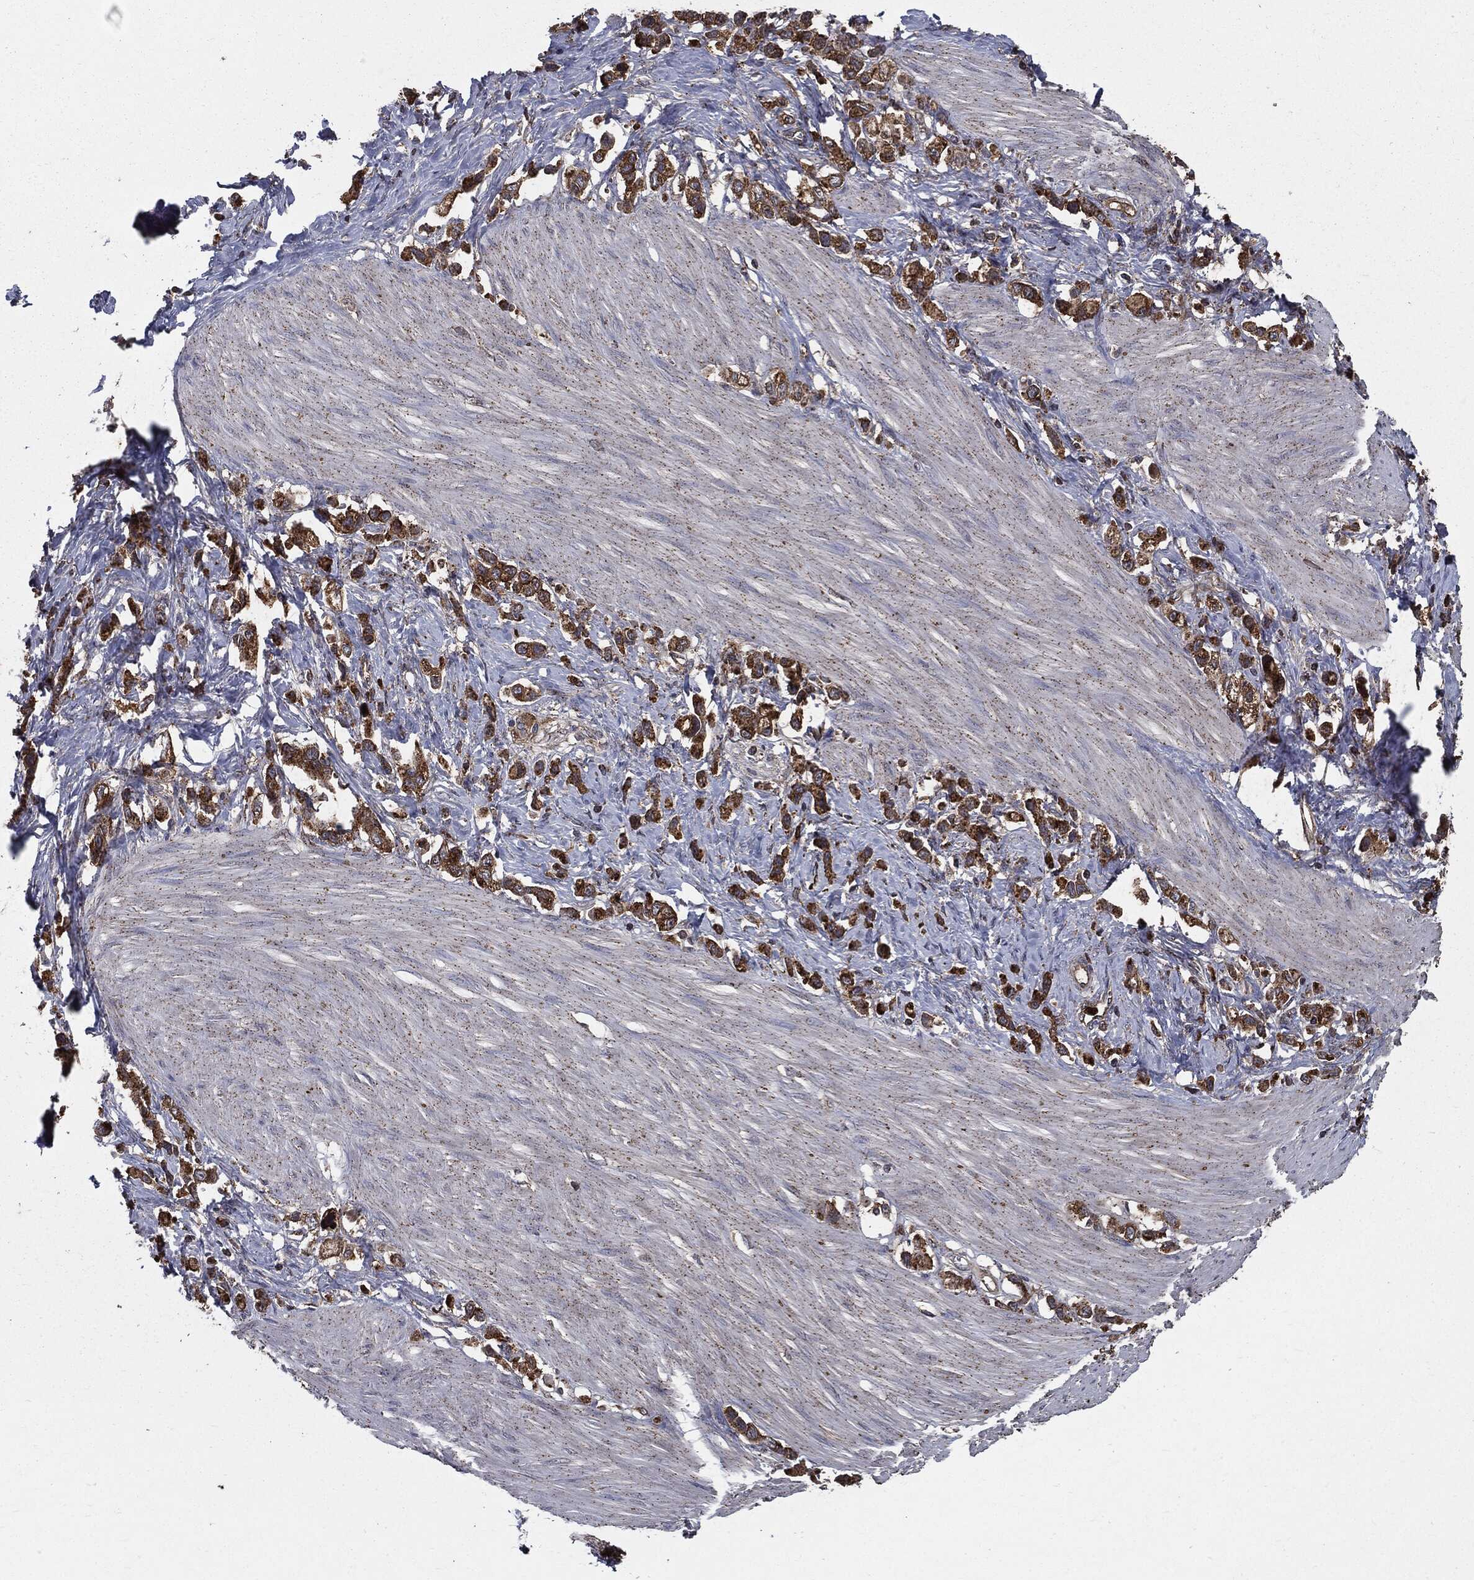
{"staining": {"intensity": "strong", "quantity": ">75%", "location": "cytoplasmic/membranous"}, "tissue": "stomach cancer", "cell_type": "Tumor cells", "image_type": "cancer", "snomed": [{"axis": "morphology", "description": "Normal tissue, NOS"}, {"axis": "morphology", "description": "Adenocarcinoma, NOS"}, {"axis": "morphology", "description": "Adenocarcinoma, High grade"}, {"axis": "topography", "description": "Stomach, upper"}, {"axis": "topography", "description": "Stomach"}], "caption": "Strong cytoplasmic/membranous protein staining is identified in approximately >75% of tumor cells in adenocarcinoma (high-grade) (stomach). Immunohistochemistry (ihc) stains the protein in brown and the nuclei are stained blue.", "gene": "PDCD6IP", "patient": {"sex": "female", "age": 65}}